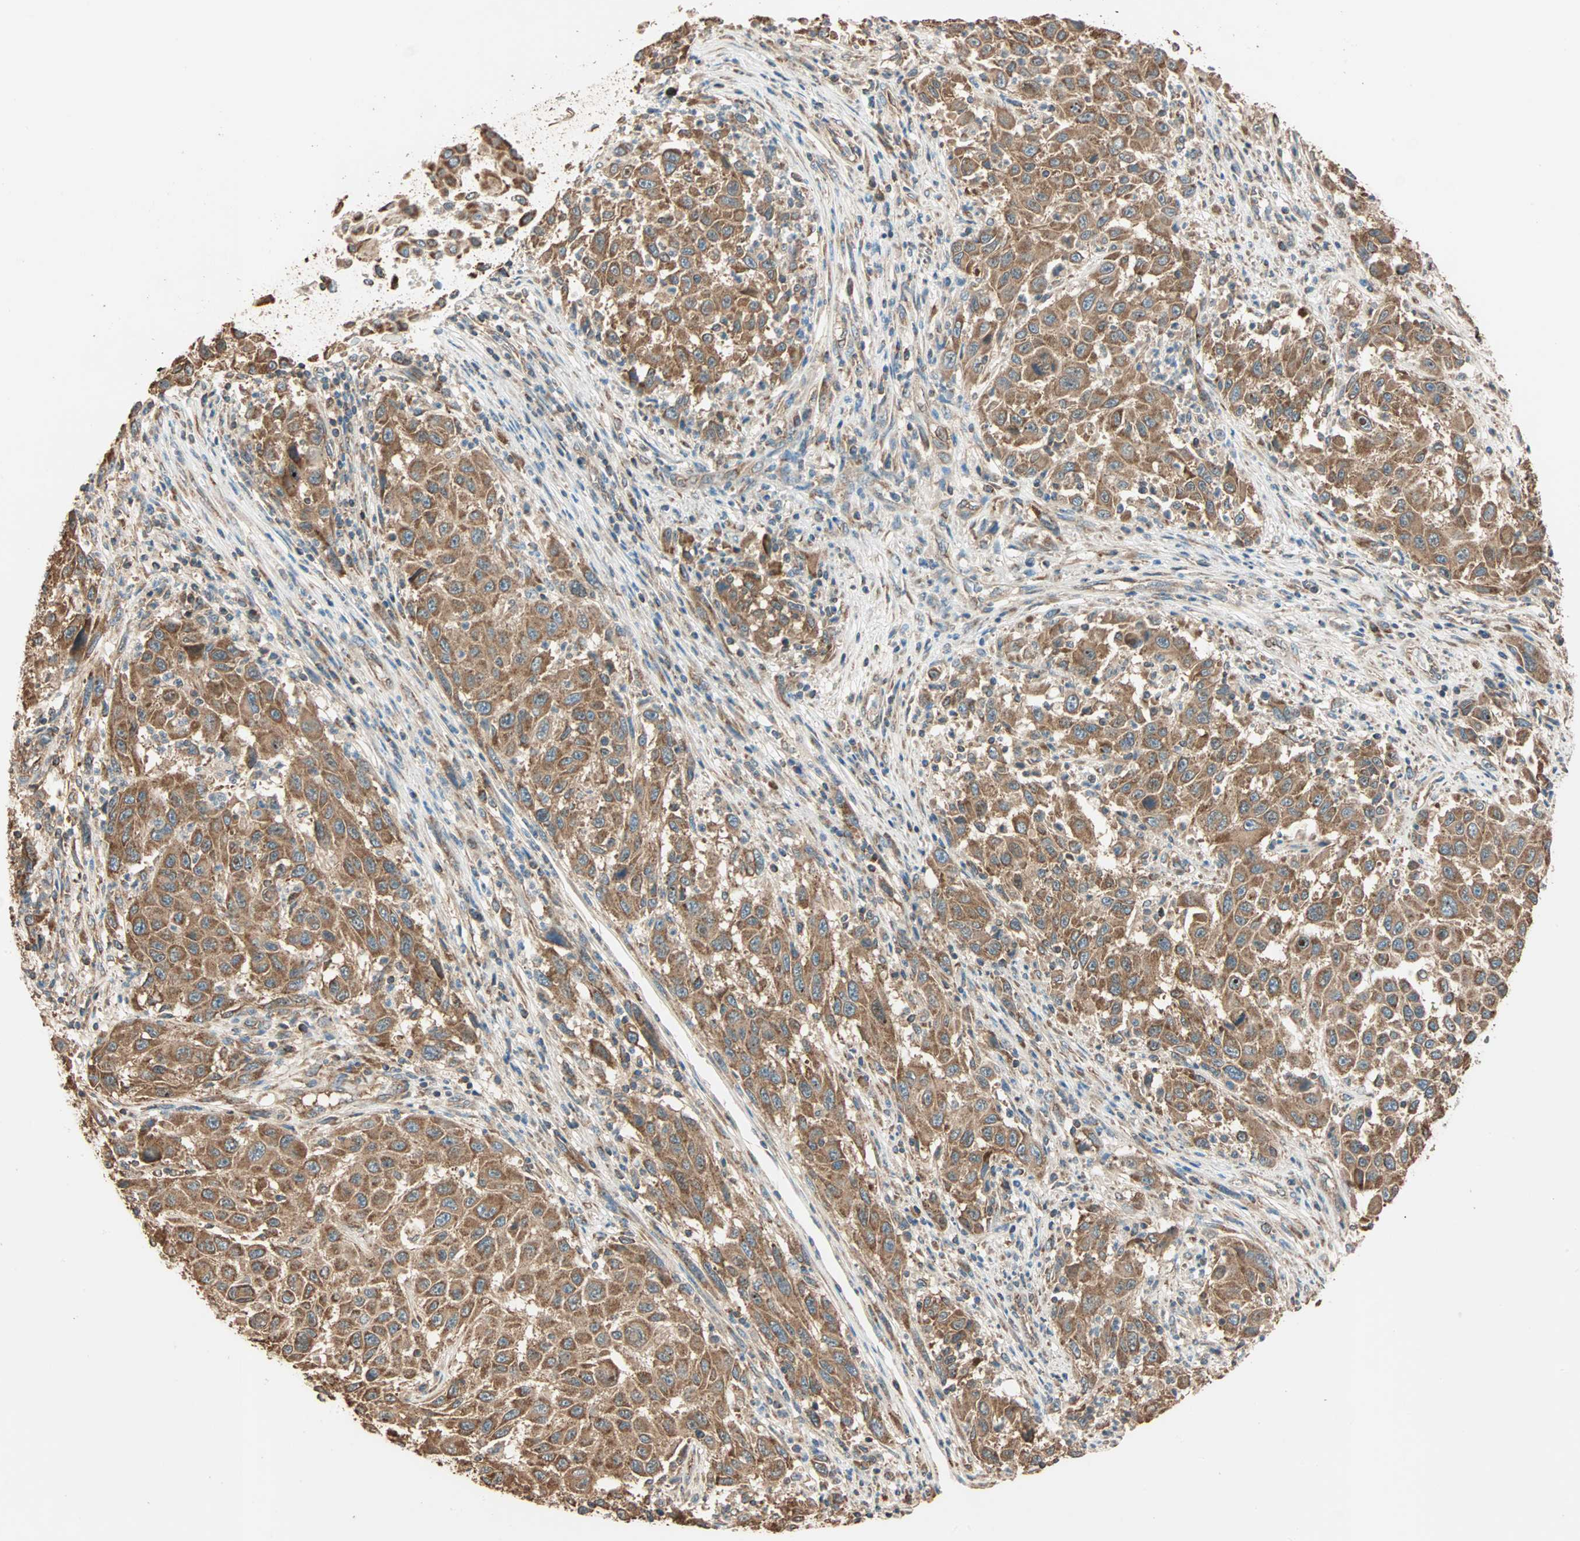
{"staining": {"intensity": "strong", "quantity": ">75%", "location": "cytoplasmic/membranous"}, "tissue": "melanoma", "cell_type": "Tumor cells", "image_type": "cancer", "snomed": [{"axis": "morphology", "description": "Malignant melanoma, Metastatic site"}, {"axis": "topography", "description": "Lymph node"}], "caption": "This histopathology image shows immunohistochemistry staining of human melanoma, with high strong cytoplasmic/membranous staining in approximately >75% of tumor cells.", "gene": "EIF4G2", "patient": {"sex": "male", "age": 61}}